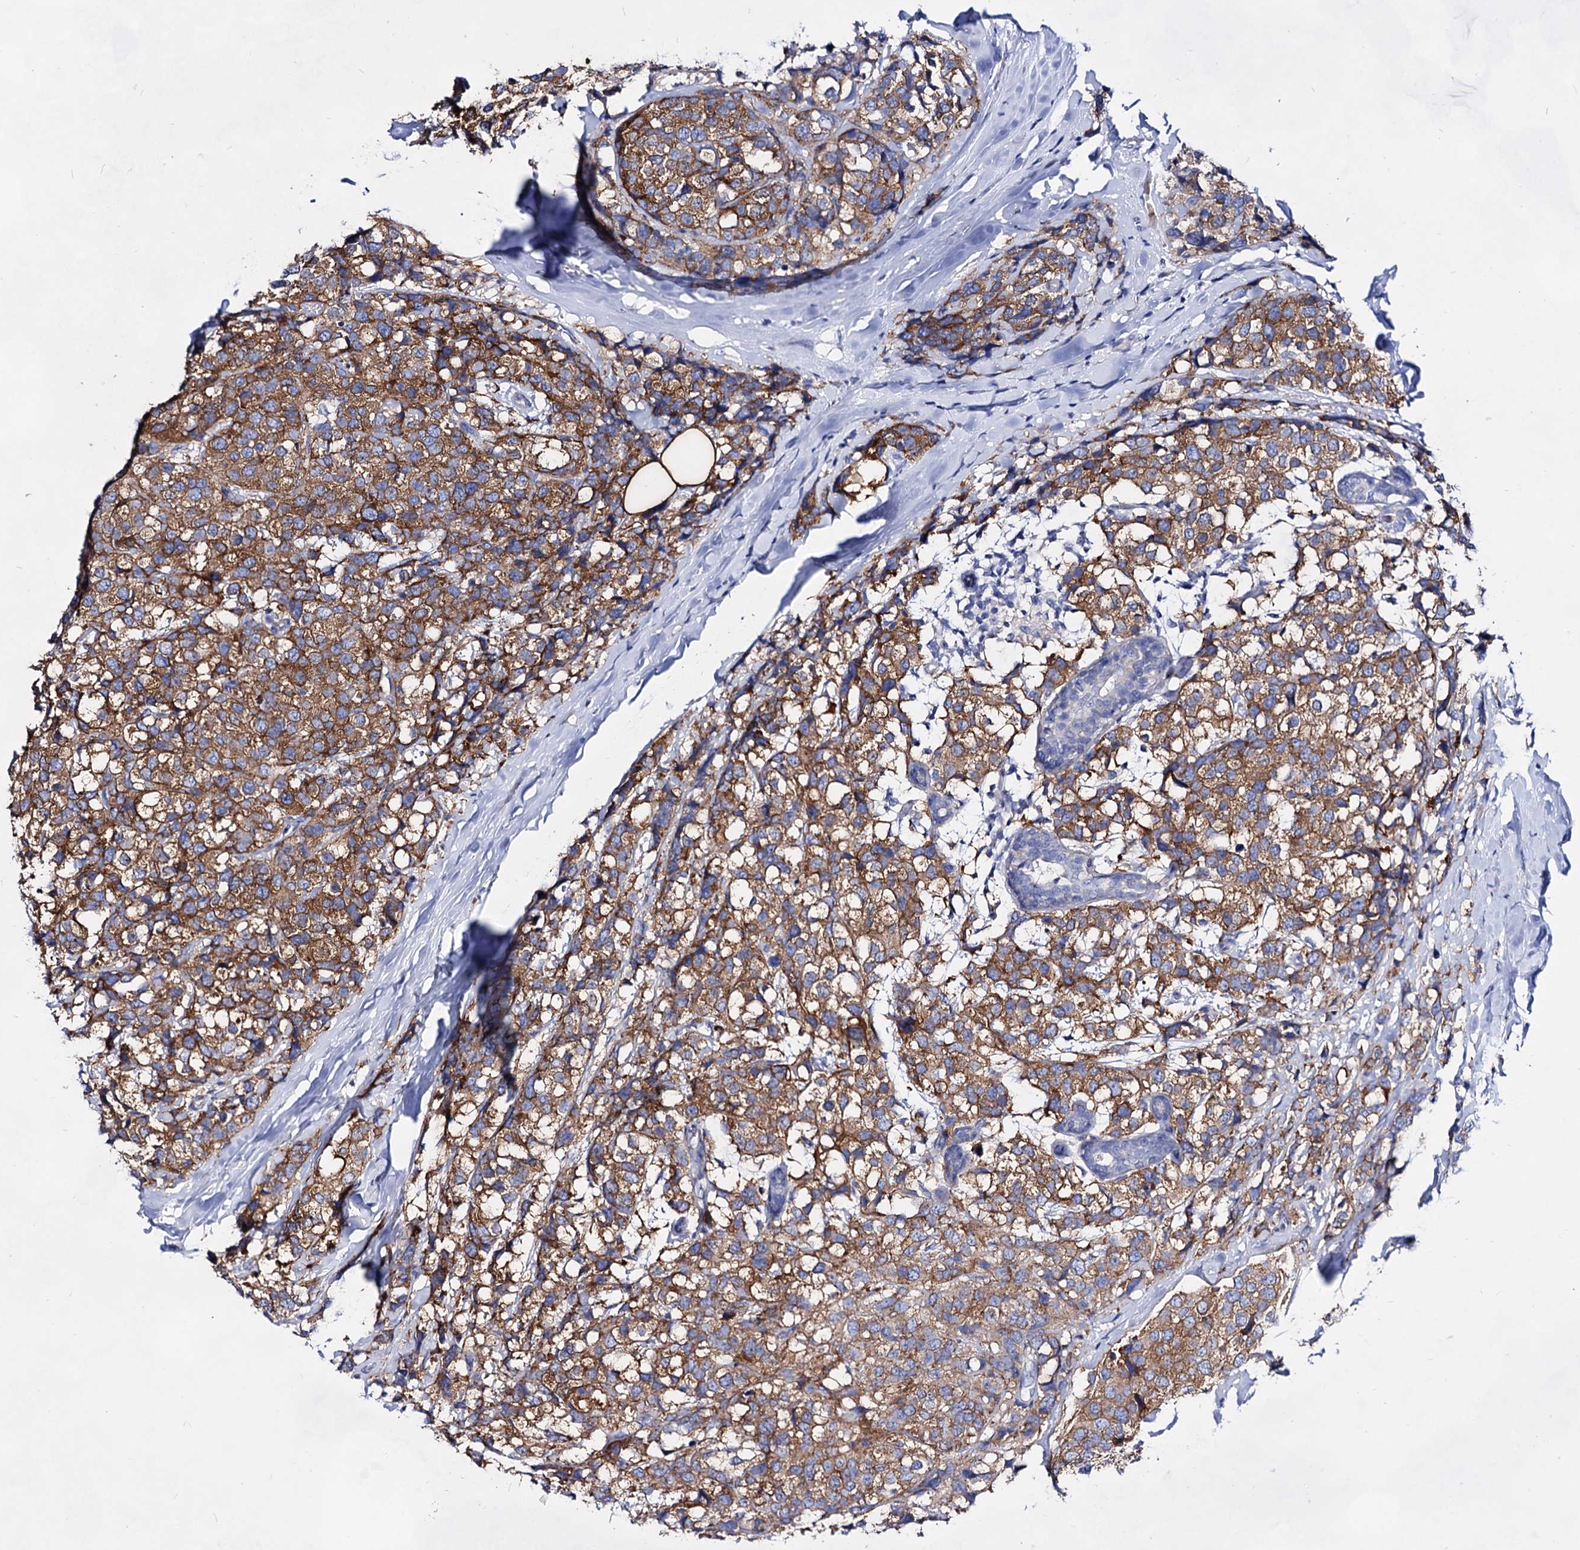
{"staining": {"intensity": "moderate", "quantity": ">75%", "location": "cytoplasmic/membranous"}, "tissue": "breast cancer", "cell_type": "Tumor cells", "image_type": "cancer", "snomed": [{"axis": "morphology", "description": "Lobular carcinoma"}, {"axis": "topography", "description": "Breast"}], "caption": "IHC micrograph of human lobular carcinoma (breast) stained for a protein (brown), which shows medium levels of moderate cytoplasmic/membranous expression in approximately >75% of tumor cells.", "gene": "PLIN1", "patient": {"sex": "female", "age": 59}}